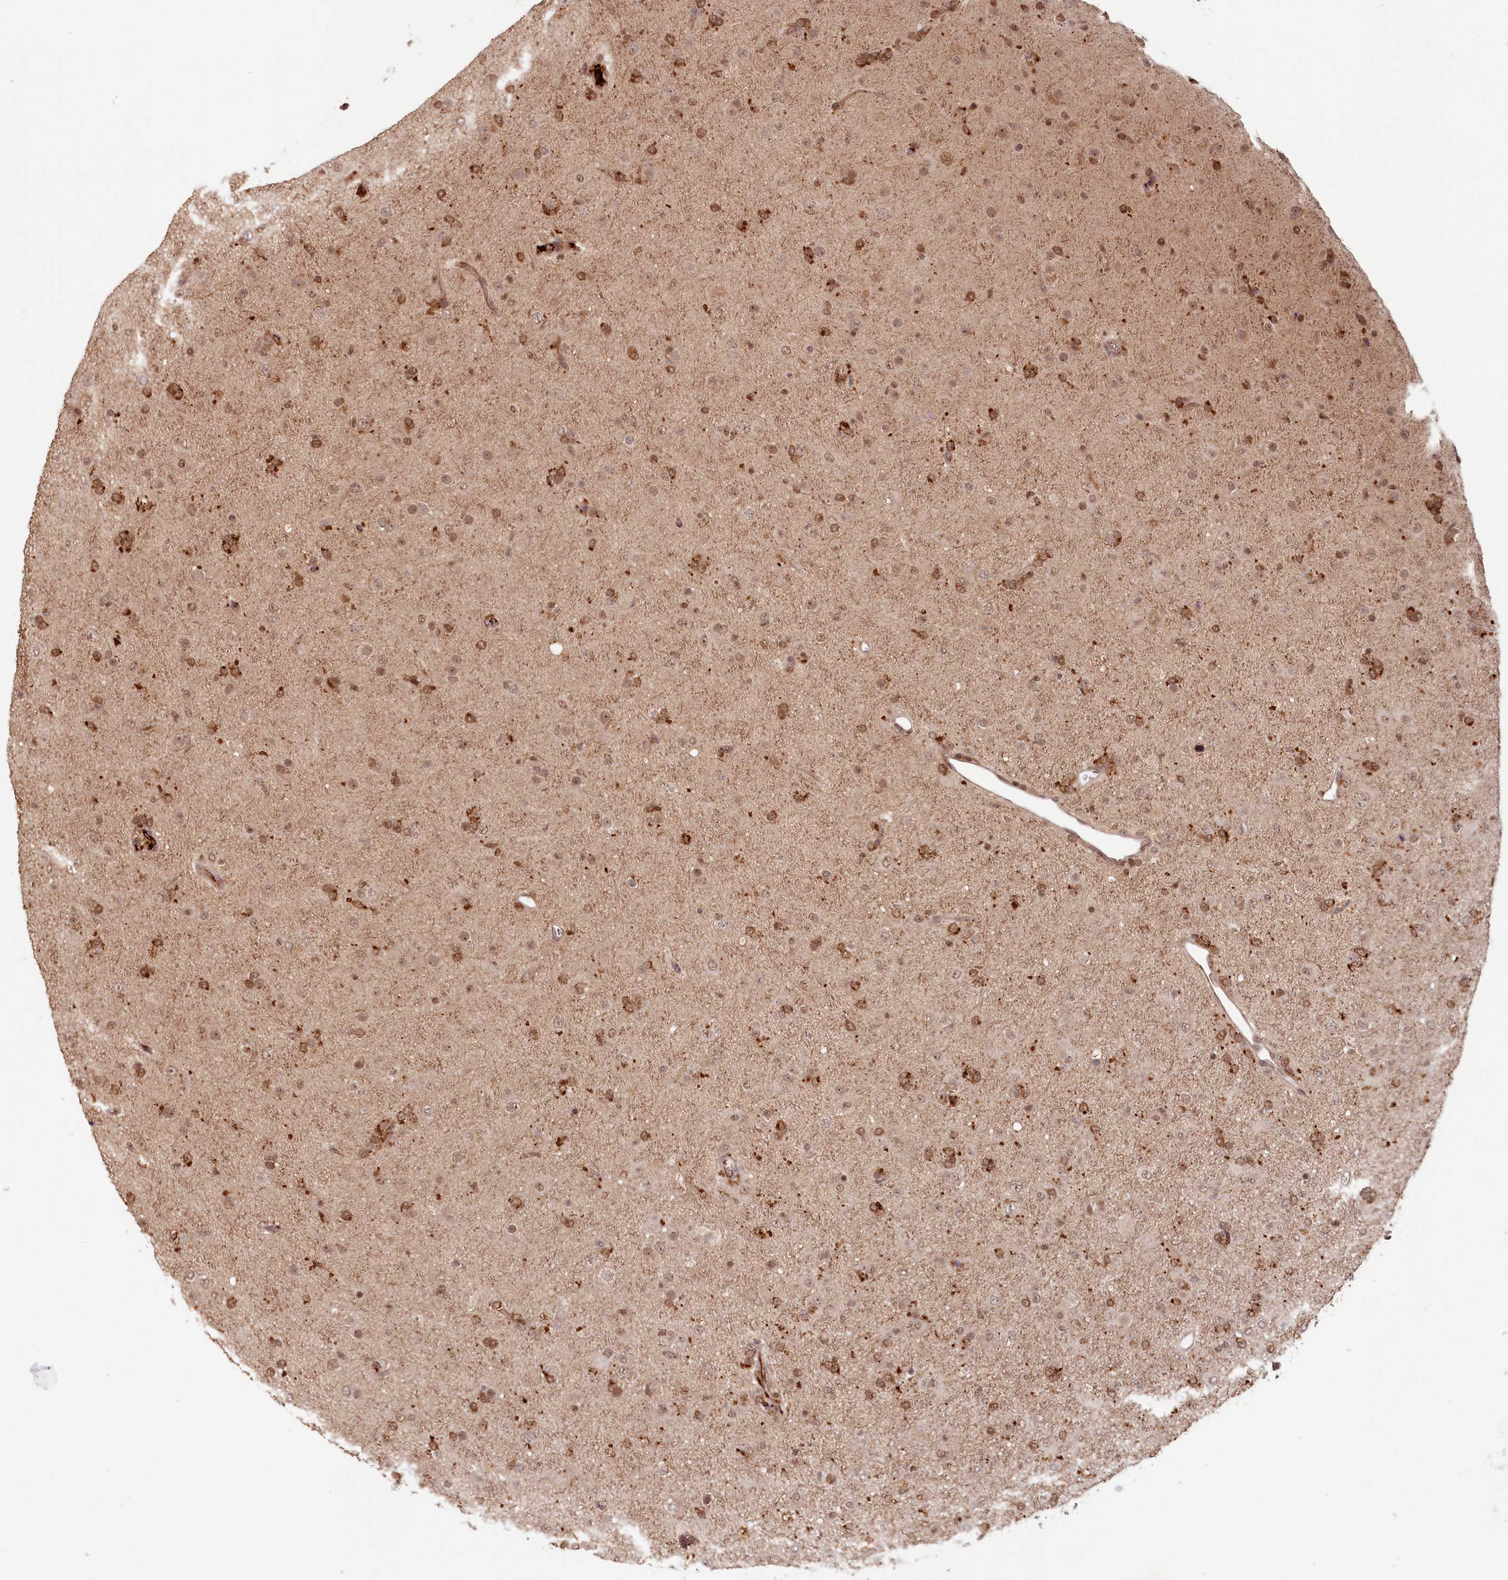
{"staining": {"intensity": "moderate", "quantity": ">75%", "location": "cytoplasmic/membranous,nuclear"}, "tissue": "glioma", "cell_type": "Tumor cells", "image_type": "cancer", "snomed": [{"axis": "morphology", "description": "Glioma, malignant, Low grade"}, {"axis": "topography", "description": "Brain"}], "caption": "Moderate cytoplasmic/membranous and nuclear protein expression is appreciated in about >75% of tumor cells in glioma.", "gene": "WAPL", "patient": {"sex": "male", "age": 65}}